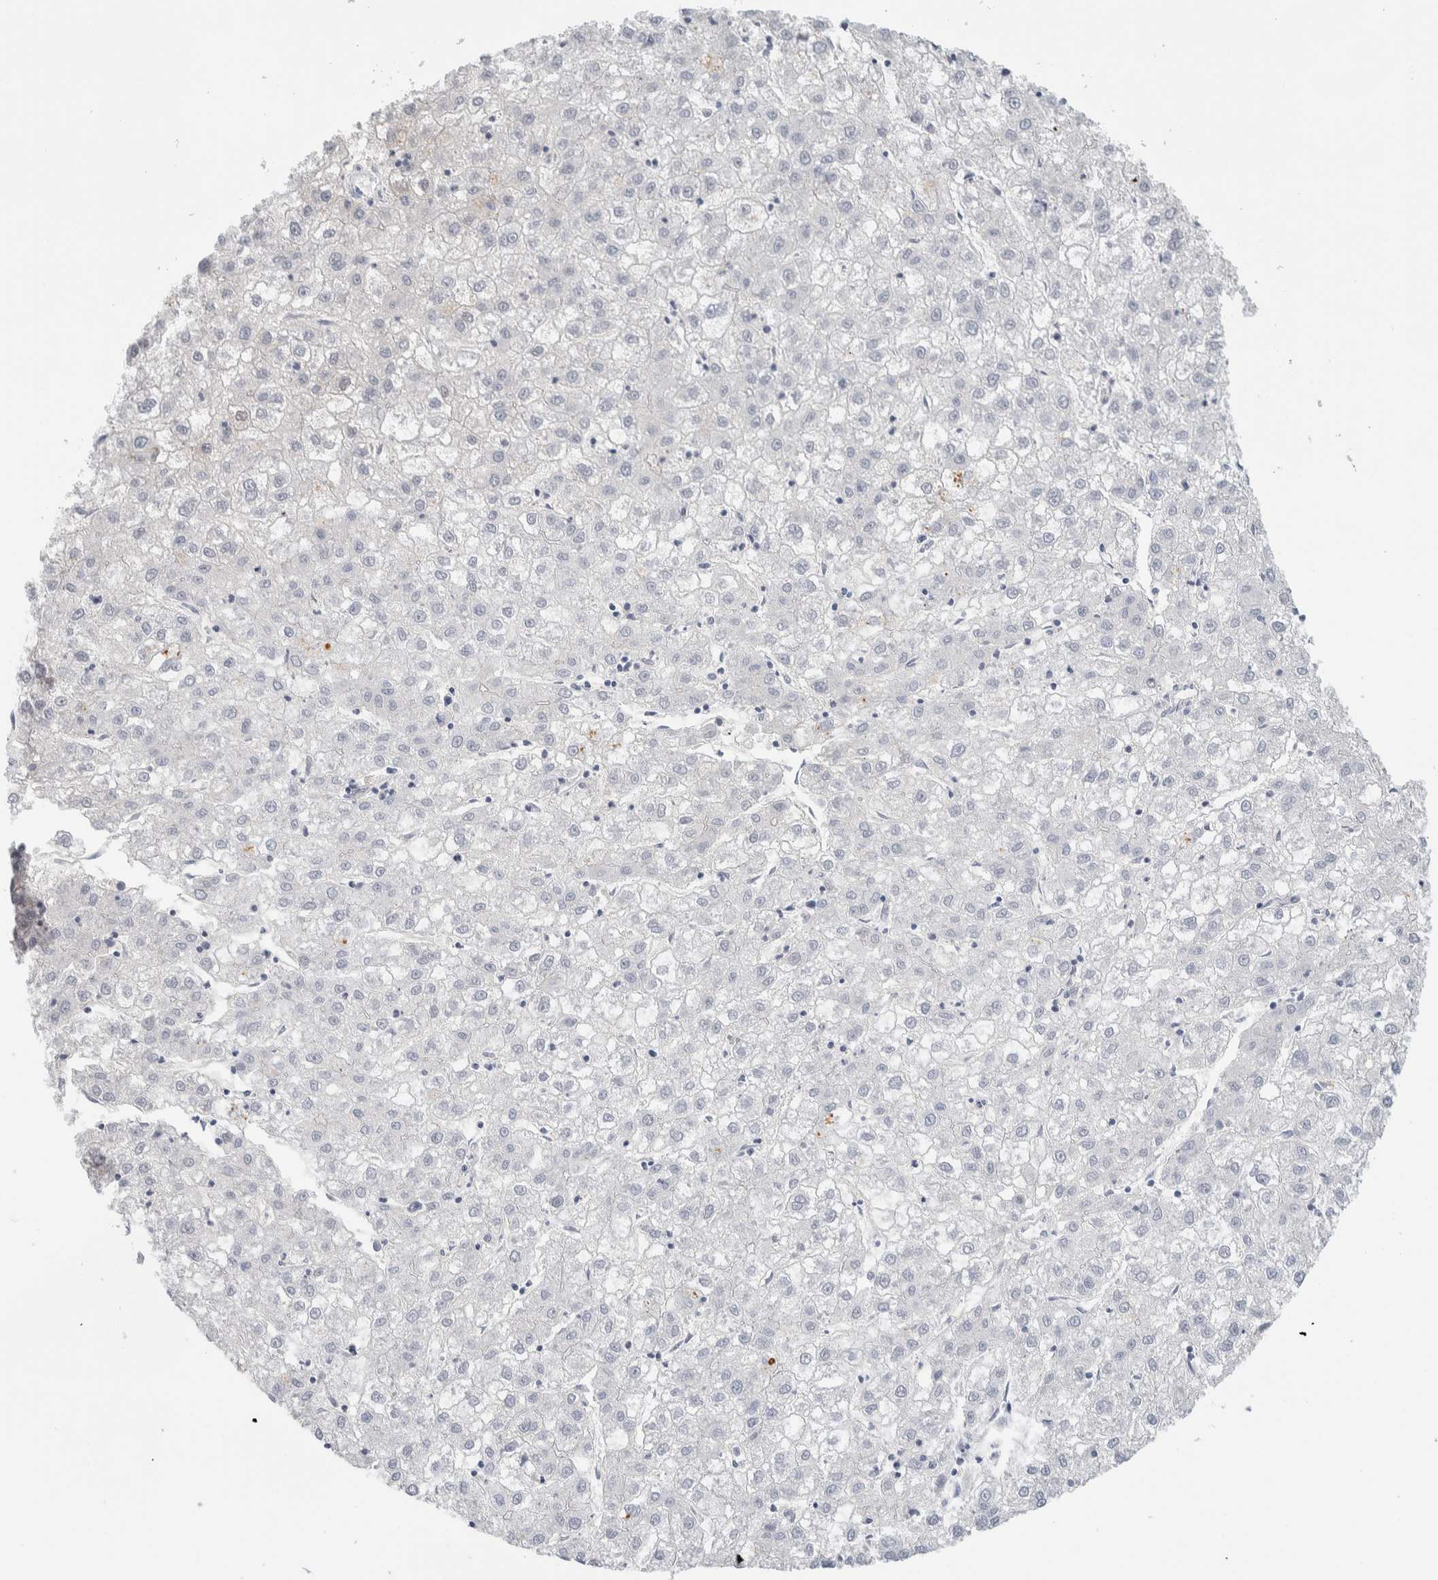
{"staining": {"intensity": "negative", "quantity": "none", "location": "none"}, "tissue": "liver cancer", "cell_type": "Tumor cells", "image_type": "cancer", "snomed": [{"axis": "morphology", "description": "Carcinoma, Hepatocellular, NOS"}, {"axis": "topography", "description": "Liver"}], "caption": "Hepatocellular carcinoma (liver) stained for a protein using immunohistochemistry exhibits no staining tumor cells.", "gene": "NCR3LG1", "patient": {"sex": "male", "age": 72}}